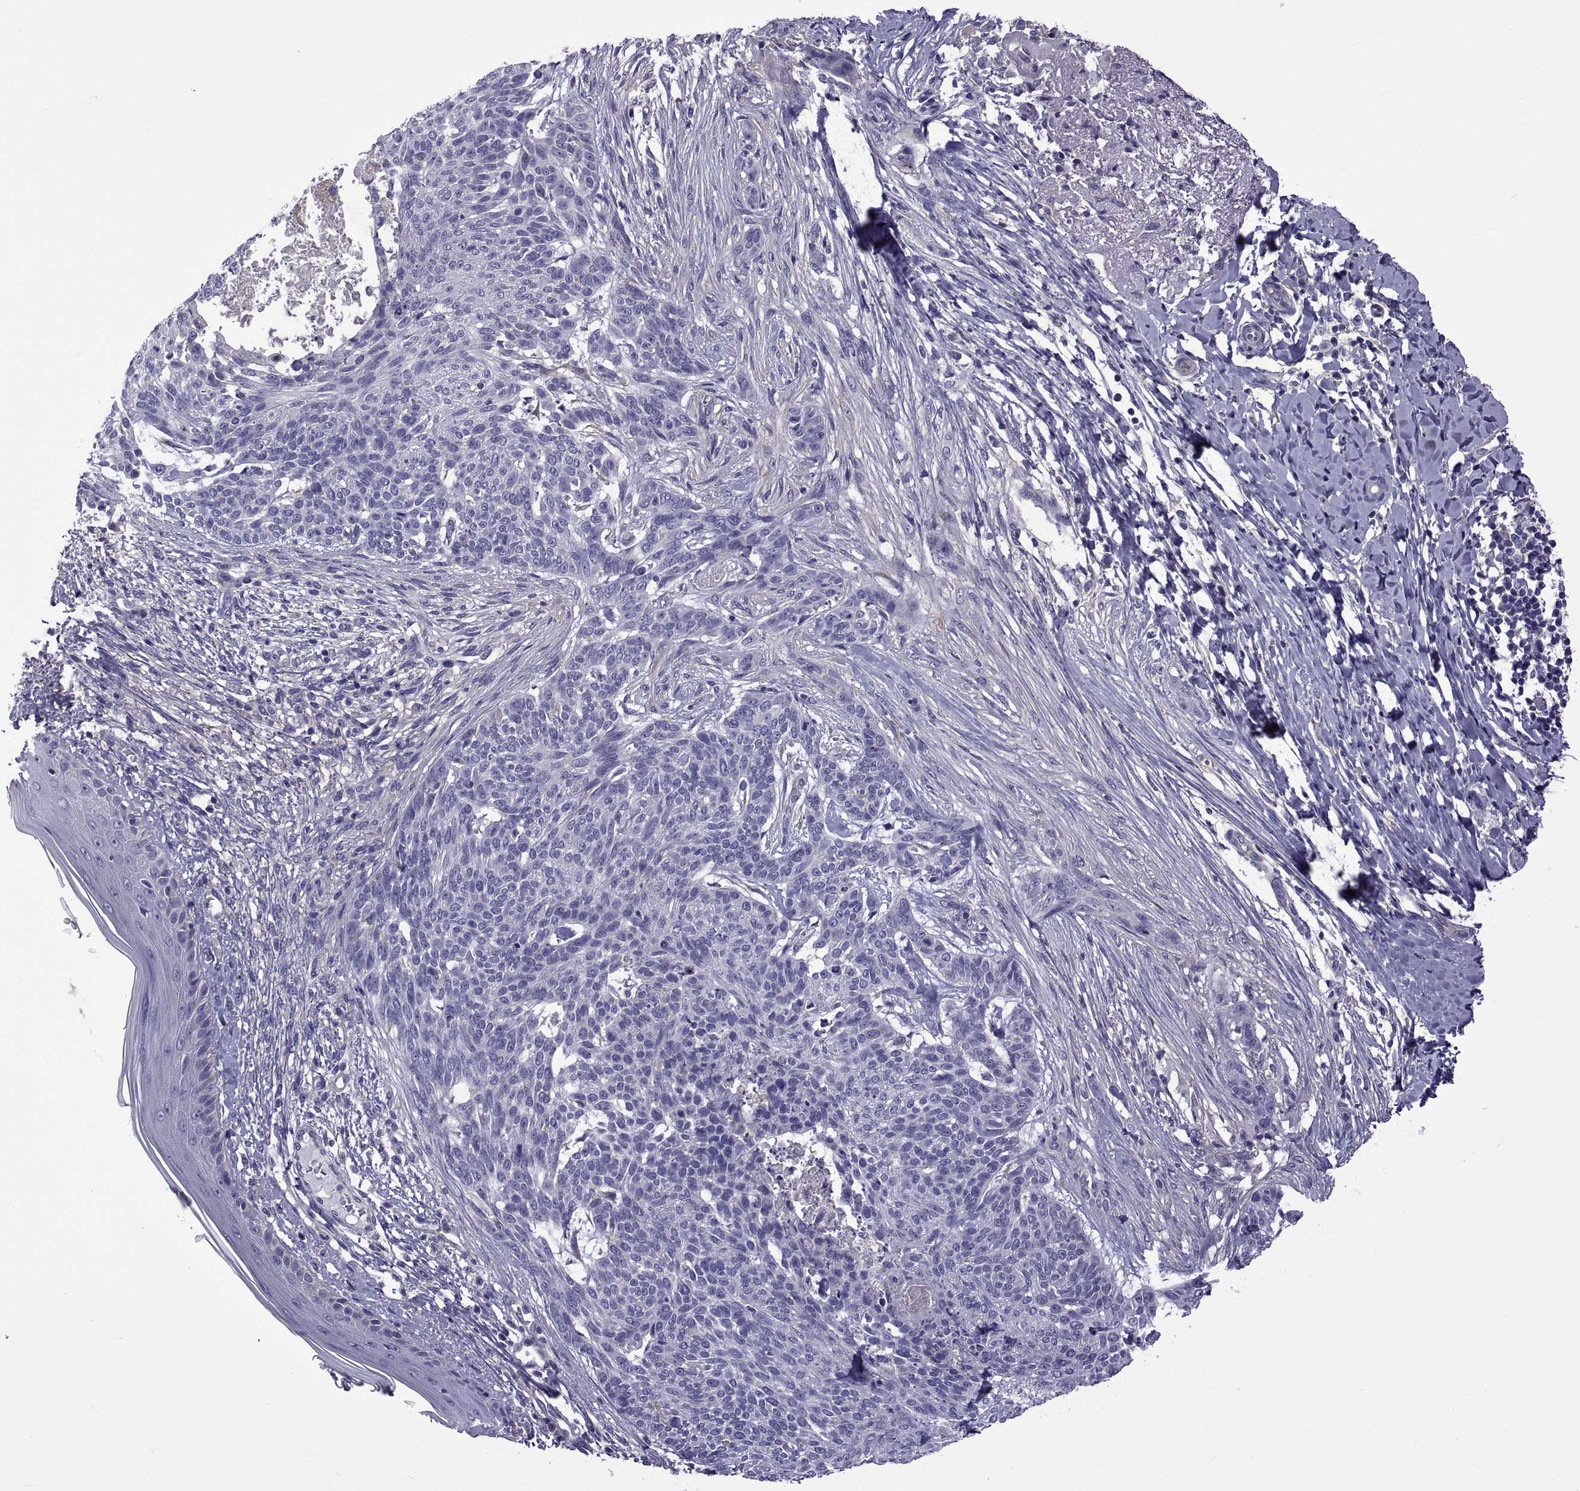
{"staining": {"intensity": "negative", "quantity": "none", "location": "none"}, "tissue": "skin cancer", "cell_type": "Tumor cells", "image_type": "cancer", "snomed": [{"axis": "morphology", "description": "Normal tissue, NOS"}, {"axis": "morphology", "description": "Basal cell carcinoma"}, {"axis": "topography", "description": "Skin"}], "caption": "This is an IHC micrograph of human skin cancer (basal cell carcinoma). There is no staining in tumor cells.", "gene": "TMC3", "patient": {"sex": "male", "age": 84}}